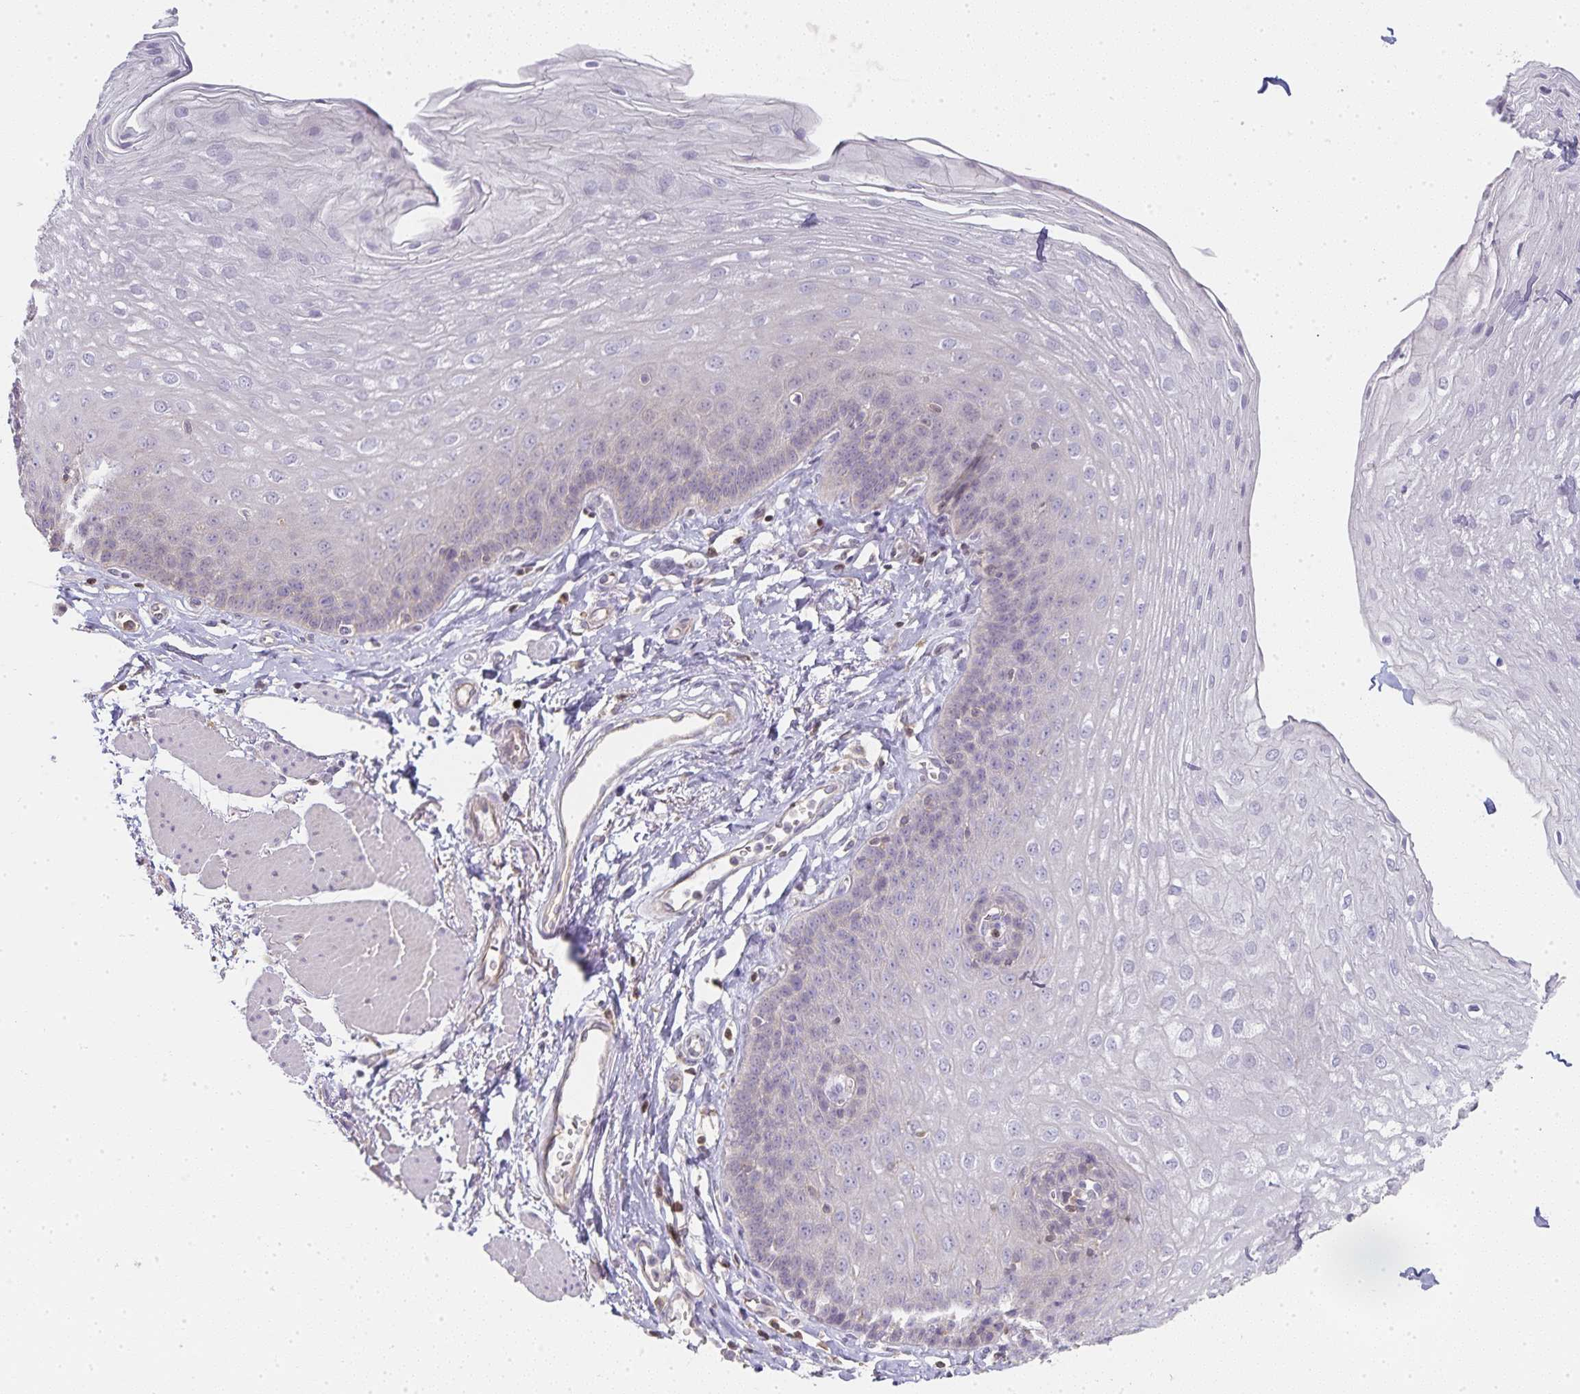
{"staining": {"intensity": "negative", "quantity": "none", "location": "none"}, "tissue": "esophagus", "cell_type": "Squamous epithelial cells", "image_type": "normal", "snomed": [{"axis": "morphology", "description": "Normal tissue, NOS"}, {"axis": "topography", "description": "Esophagus"}], "caption": "Image shows no protein positivity in squamous epithelial cells of benign esophagus. The staining was performed using DAB to visualize the protein expression in brown, while the nuclei were stained in blue with hematoxylin (Magnification: 20x).", "gene": "GATA3", "patient": {"sex": "female", "age": 81}}